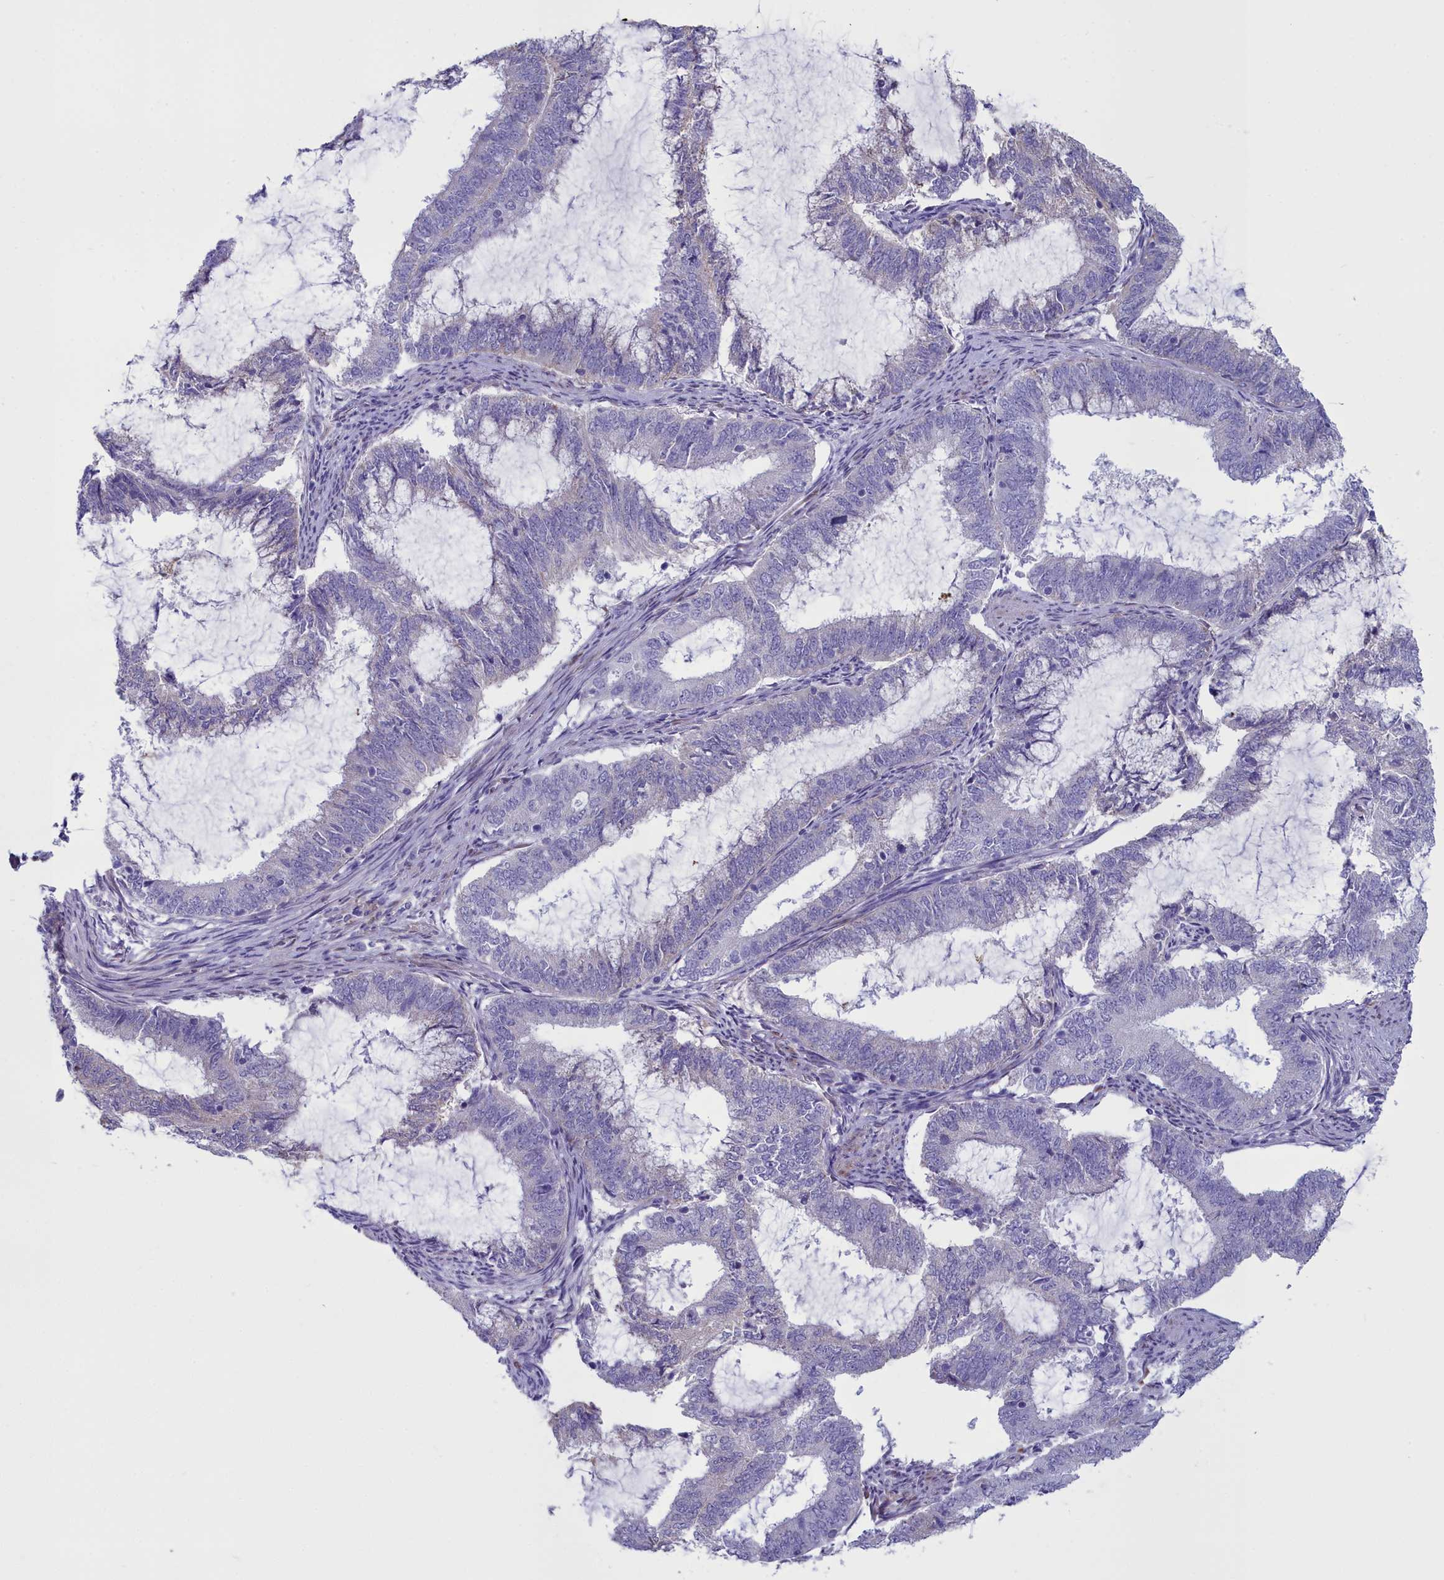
{"staining": {"intensity": "negative", "quantity": "none", "location": "none"}, "tissue": "endometrial cancer", "cell_type": "Tumor cells", "image_type": "cancer", "snomed": [{"axis": "morphology", "description": "Adenocarcinoma, NOS"}, {"axis": "topography", "description": "Endometrium"}], "caption": "A micrograph of endometrial adenocarcinoma stained for a protein reveals no brown staining in tumor cells.", "gene": "PPP1R14A", "patient": {"sex": "female", "age": 51}}